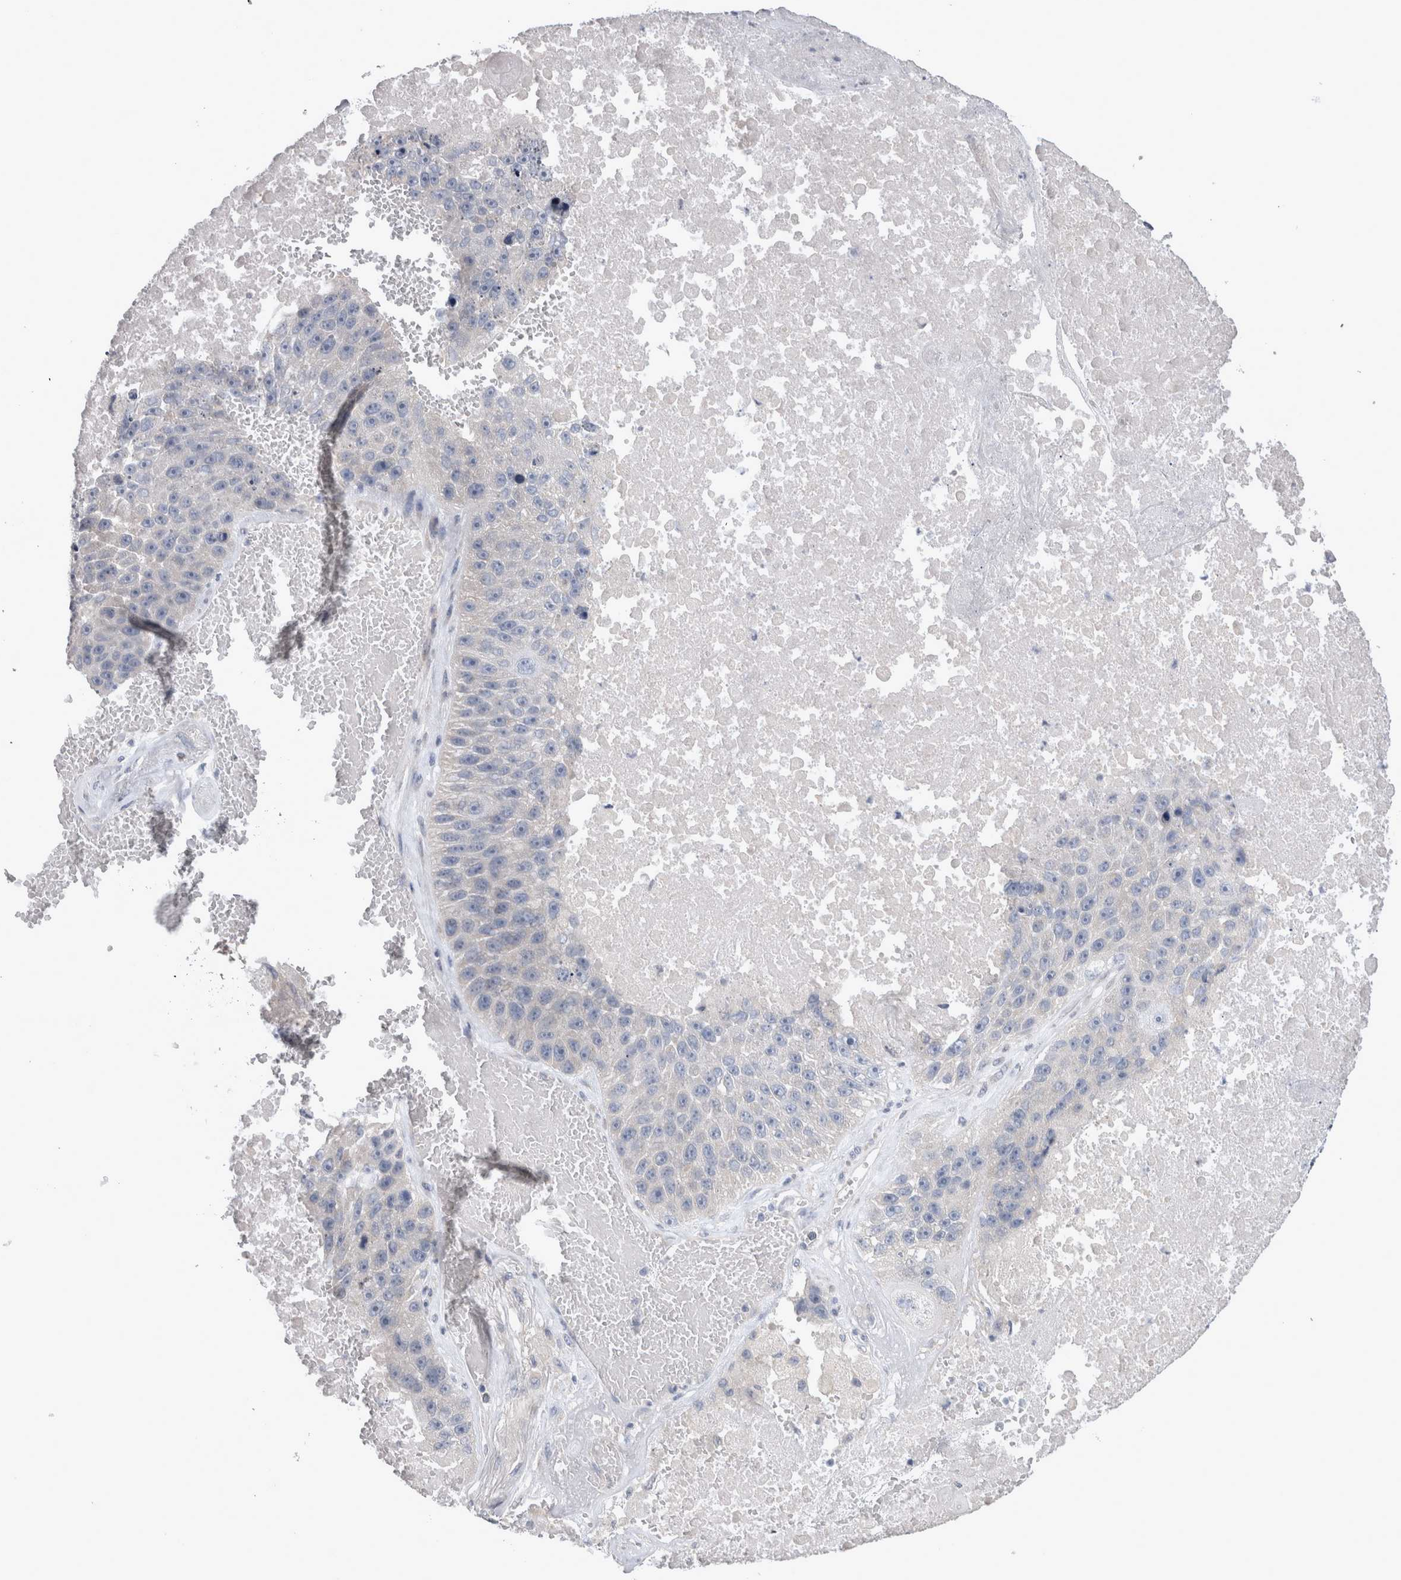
{"staining": {"intensity": "negative", "quantity": "none", "location": "none"}, "tissue": "lung cancer", "cell_type": "Tumor cells", "image_type": "cancer", "snomed": [{"axis": "morphology", "description": "Squamous cell carcinoma, NOS"}, {"axis": "topography", "description": "Lung"}], "caption": "High power microscopy image of an immunohistochemistry (IHC) histopathology image of lung squamous cell carcinoma, revealing no significant positivity in tumor cells.", "gene": "LRRC40", "patient": {"sex": "male", "age": 61}}